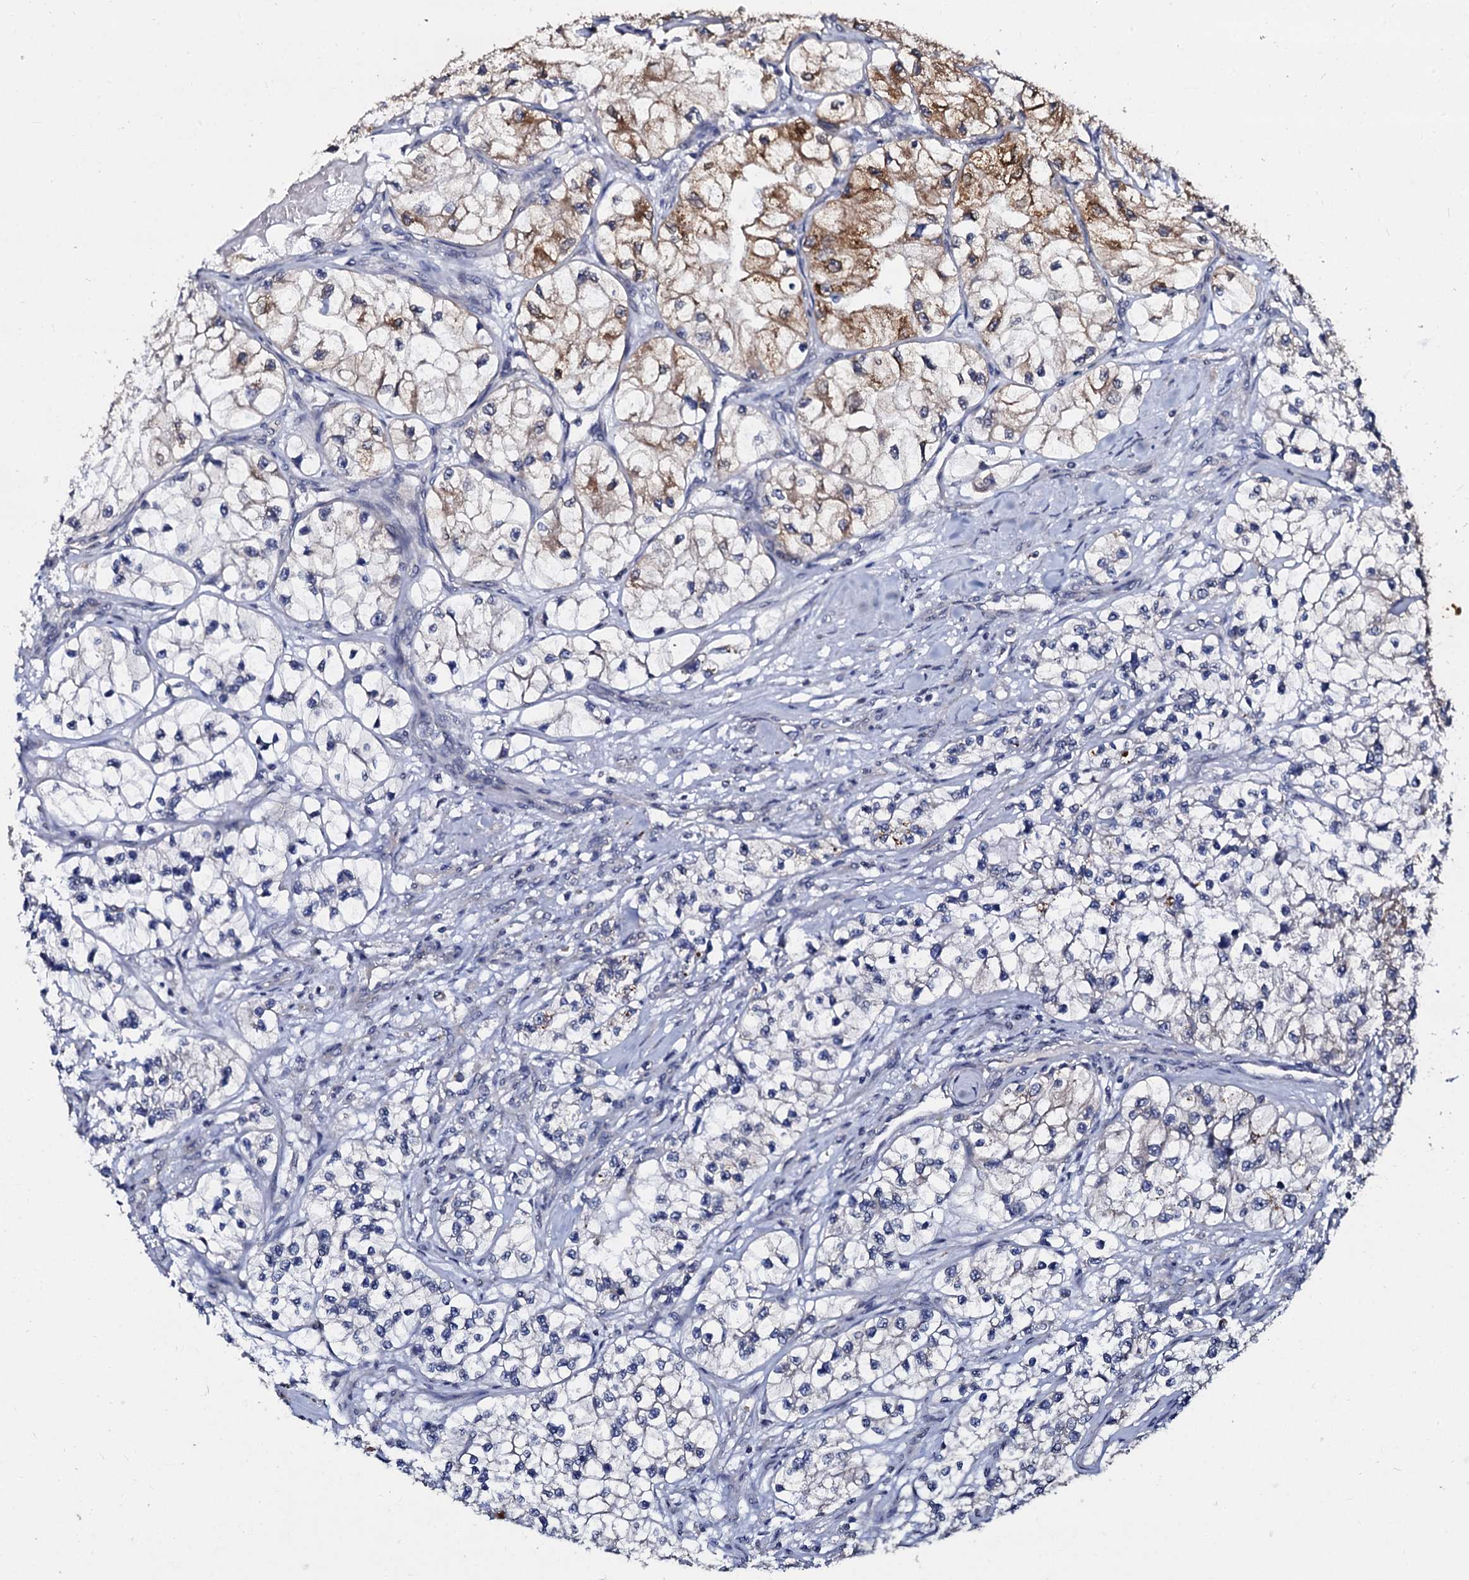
{"staining": {"intensity": "moderate", "quantity": "<25%", "location": "cytoplasmic/membranous"}, "tissue": "renal cancer", "cell_type": "Tumor cells", "image_type": "cancer", "snomed": [{"axis": "morphology", "description": "Adenocarcinoma, NOS"}, {"axis": "topography", "description": "Kidney"}], "caption": "Protein staining of renal cancer tissue demonstrates moderate cytoplasmic/membranous expression in about <25% of tumor cells. The protein is shown in brown color, while the nuclei are stained blue.", "gene": "SLC37A4", "patient": {"sex": "female", "age": 57}}